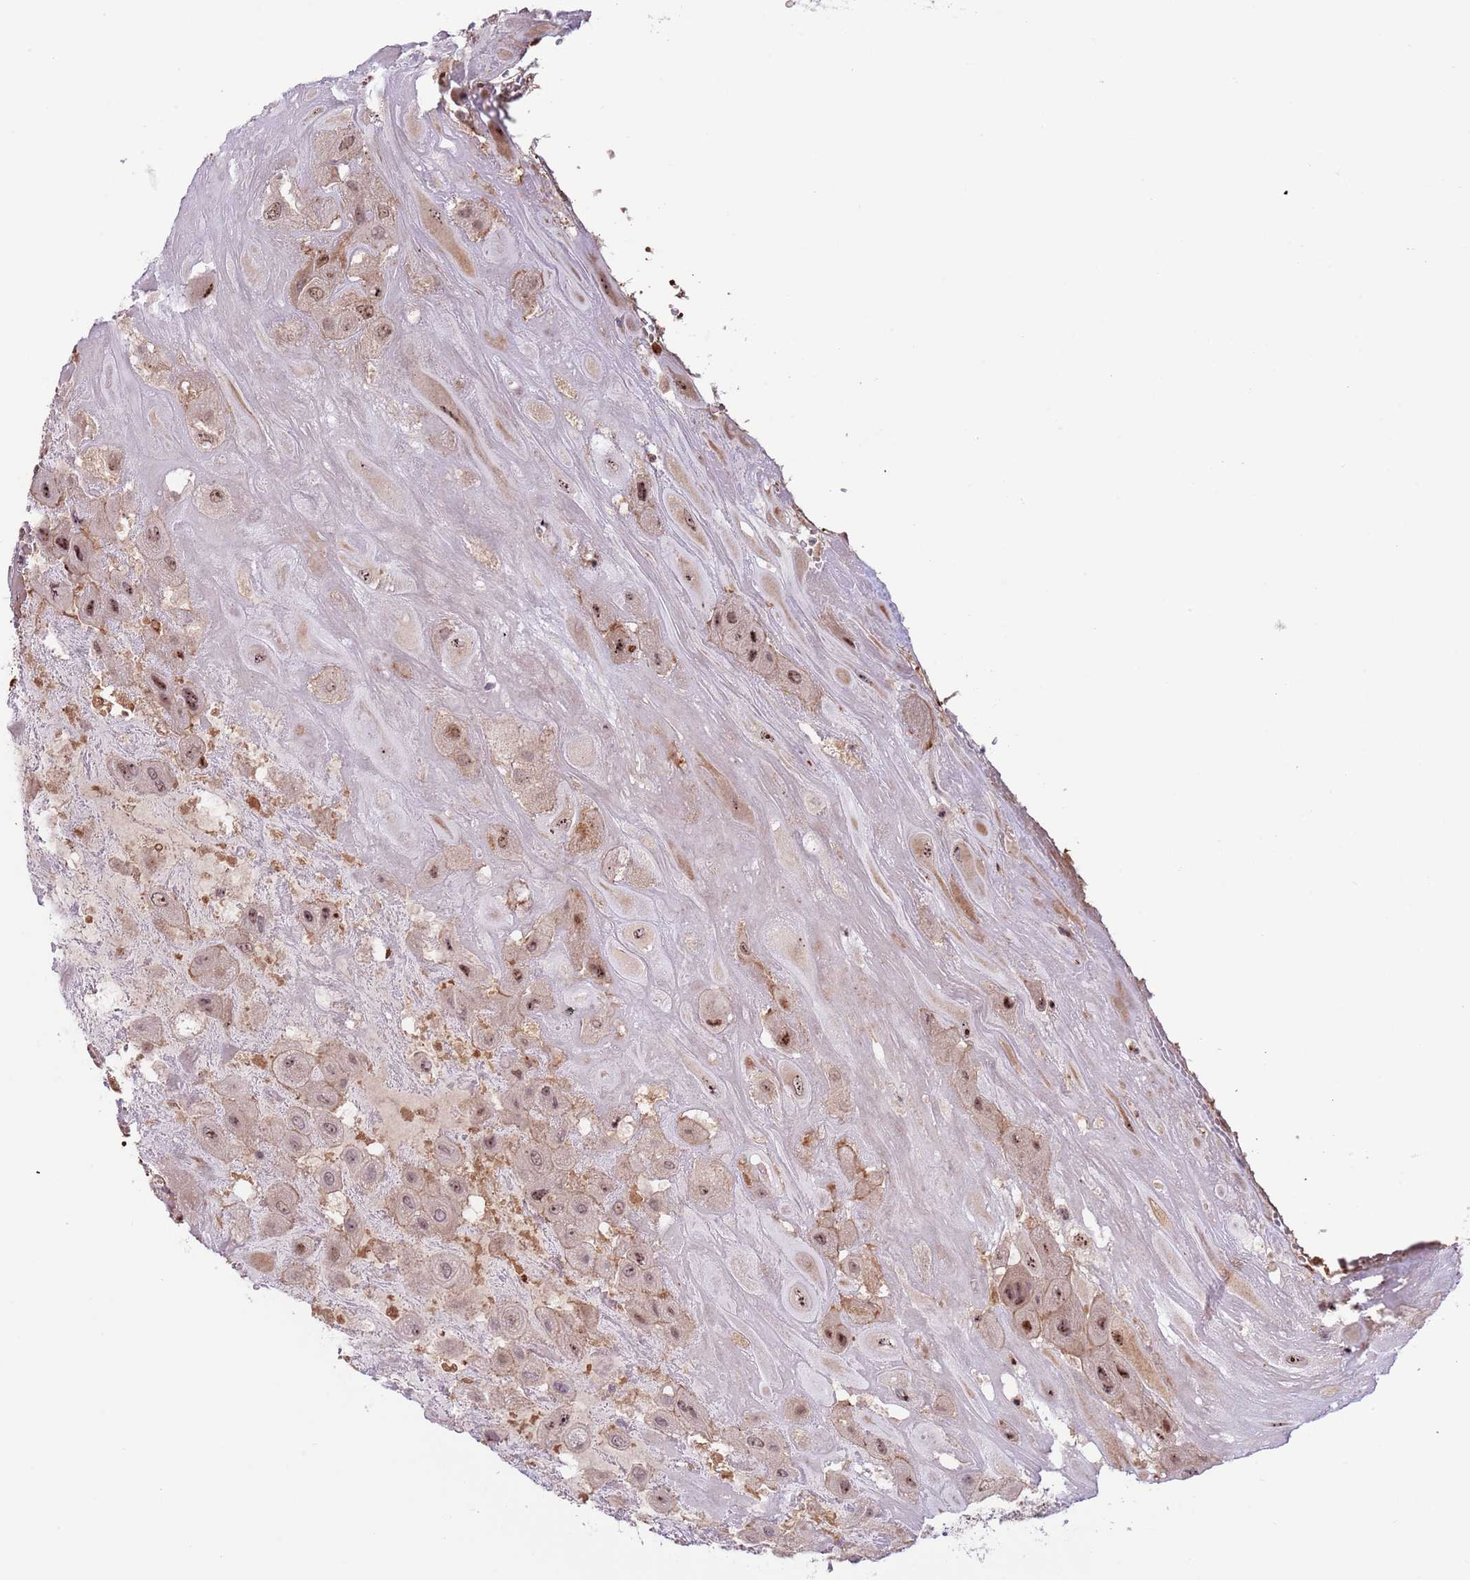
{"staining": {"intensity": "moderate", "quantity": "25%-75%", "location": "nuclear"}, "tissue": "placenta", "cell_type": "Decidual cells", "image_type": "normal", "snomed": [{"axis": "morphology", "description": "Normal tissue, NOS"}, {"axis": "topography", "description": "Placenta"}], "caption": "Moderate nuclear expression is seen in approximately 25%-75% of decidual cells in unremarkable placenta.", "gene": "PRR16", "patient": {"sex": "female", "age": 32}}